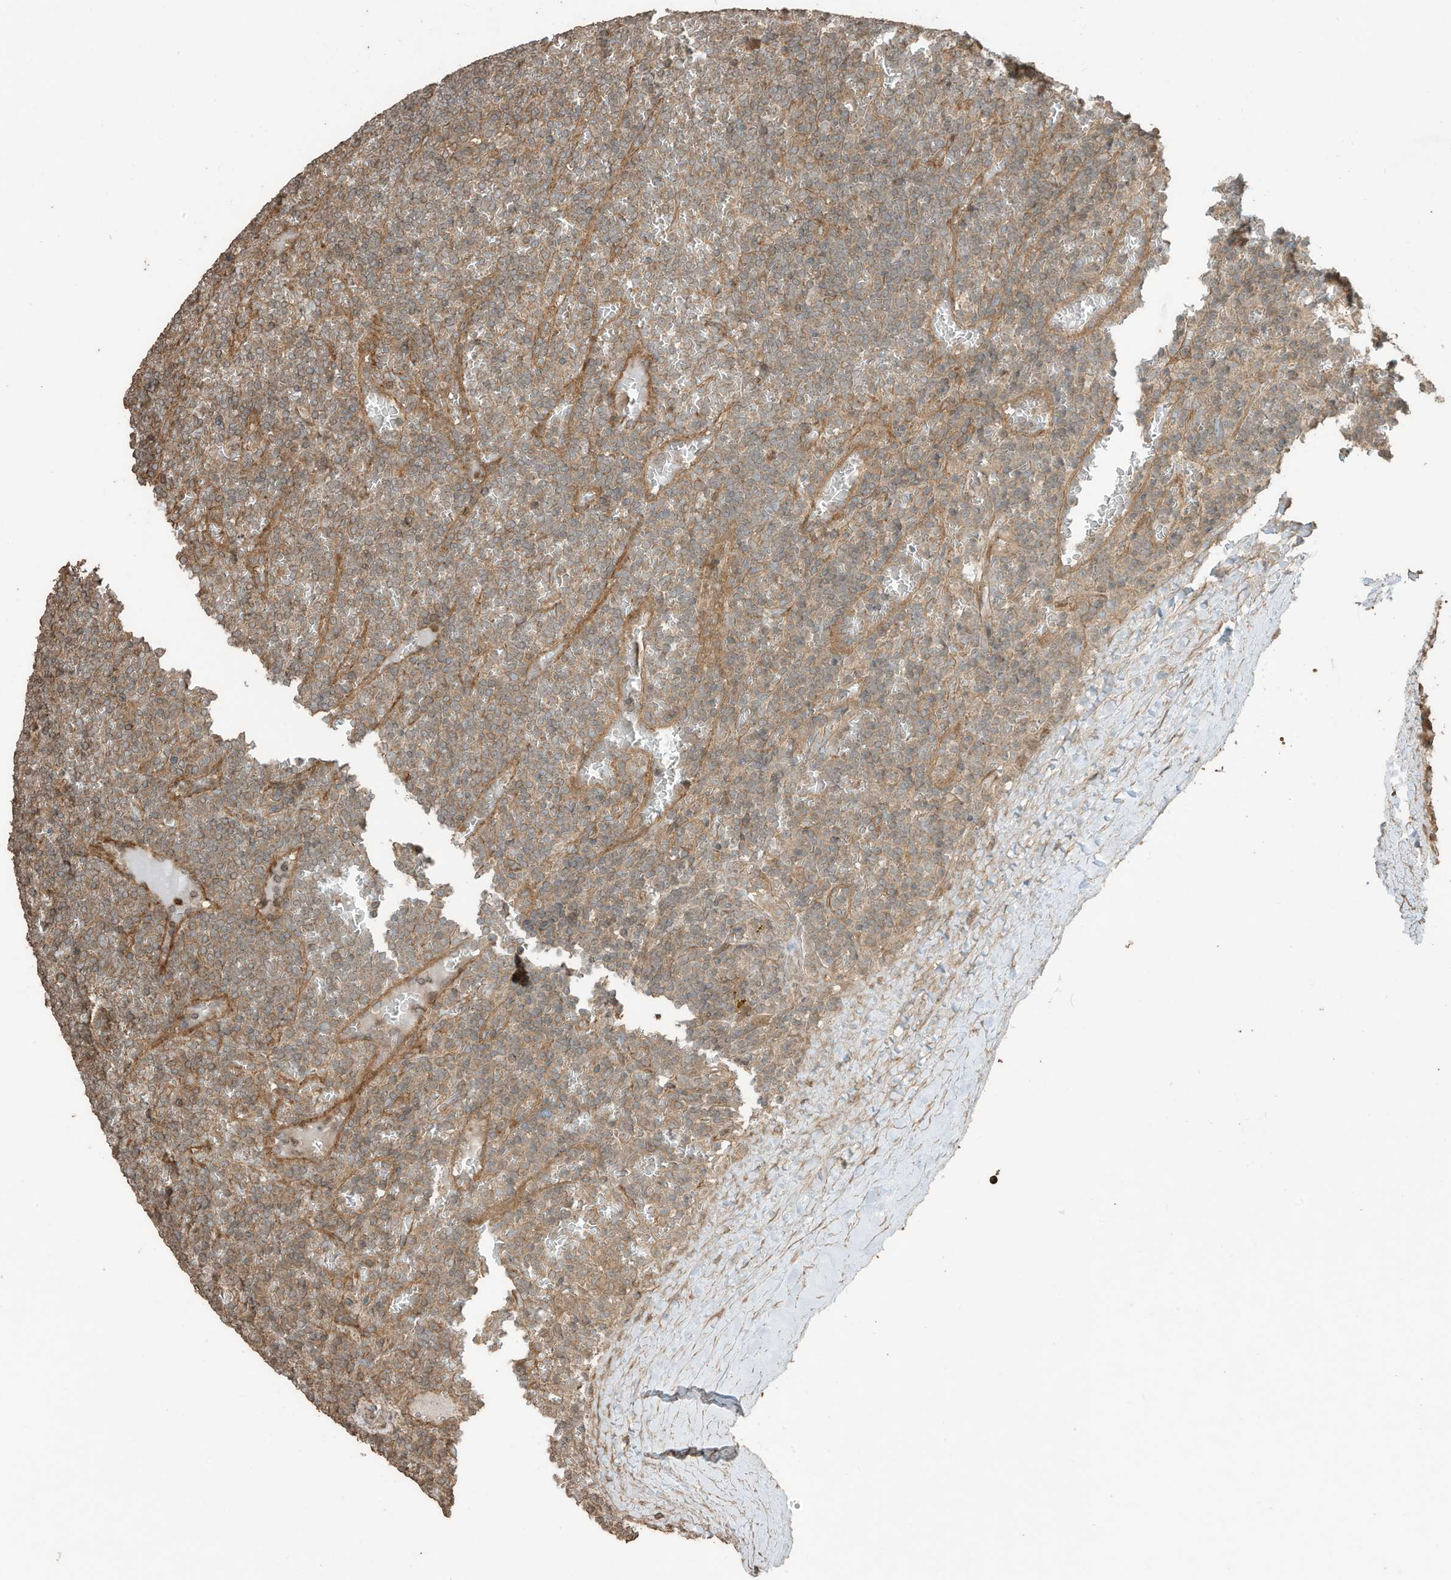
{"staining": {"intensity": "moderate", "quantity": ">75%", "location": "cytoplasmic/membranous"}, "tissue": "lymphoma", "cell_type": "Tumor cells", "image_type": "cancer", "snomed": [{"axis": "morphology", "description": "Malignant lymphoma, non-Hodgkin's type, Low grade"}, {"axis": "topography", "description": "Spleen"}], "caption": "Immunohistochemical staining of low-grade malignant lymphoma, non-Hodgkin's type demonstrates medium levels of moderate cytoplasmic/membranous expression in approximately >75% of tumor cells. (Stains: DAB in brown, nuclei in blue, Microscopy: brightfield microscopy at high magnification).", "gene": "ZNF653", "patient": {"sex": "female", "age": 19}}